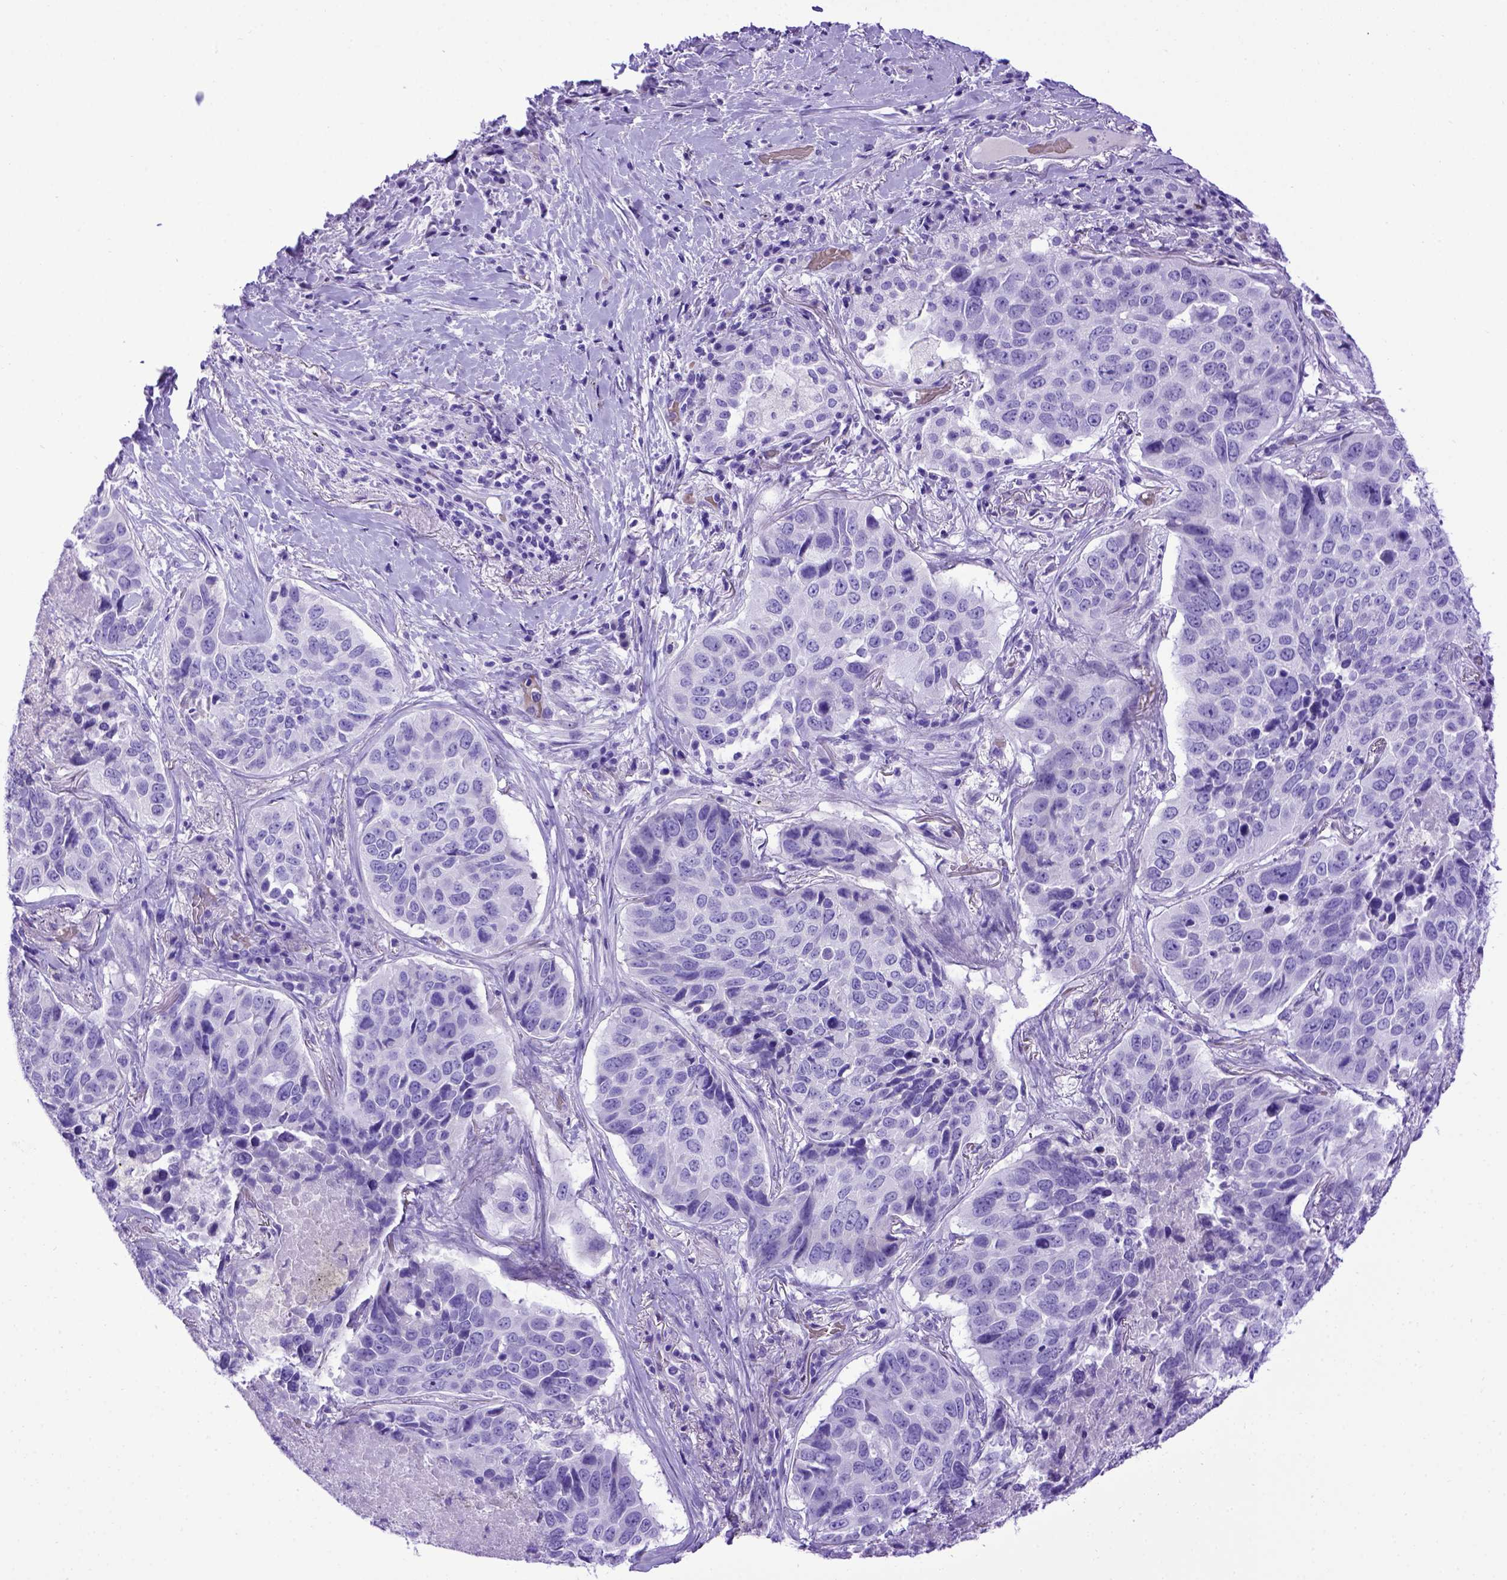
{"staining": {"intensity": "negative", "quantity": "none", "location": "none"}, "tissue": "lung cancer", "cell_type": "Tumor cells", "image_type": "cancer", "snomed": [{"axis": "morphology", "description": "Normal tissue, NOS"}, {"axis": "morphology", "description": "Squamous cell carcinoma, NOS"}, {"axis": "topography", "description": "Bronchus"}, {"axis": "topography", "description": "Lung"}], "caption": "Protein analysis of lung cancer demonstrates no significant positivity in tumor cells. The staining was performed using DAB (3,3'-diaminobenzidine) to visualize the protein expression in brown, while the nuclei were stained in blue with hematoxylin (Magnification: 20x).", "gene": "MEOX2", "patient": {"sex": "male", "age": 64}}